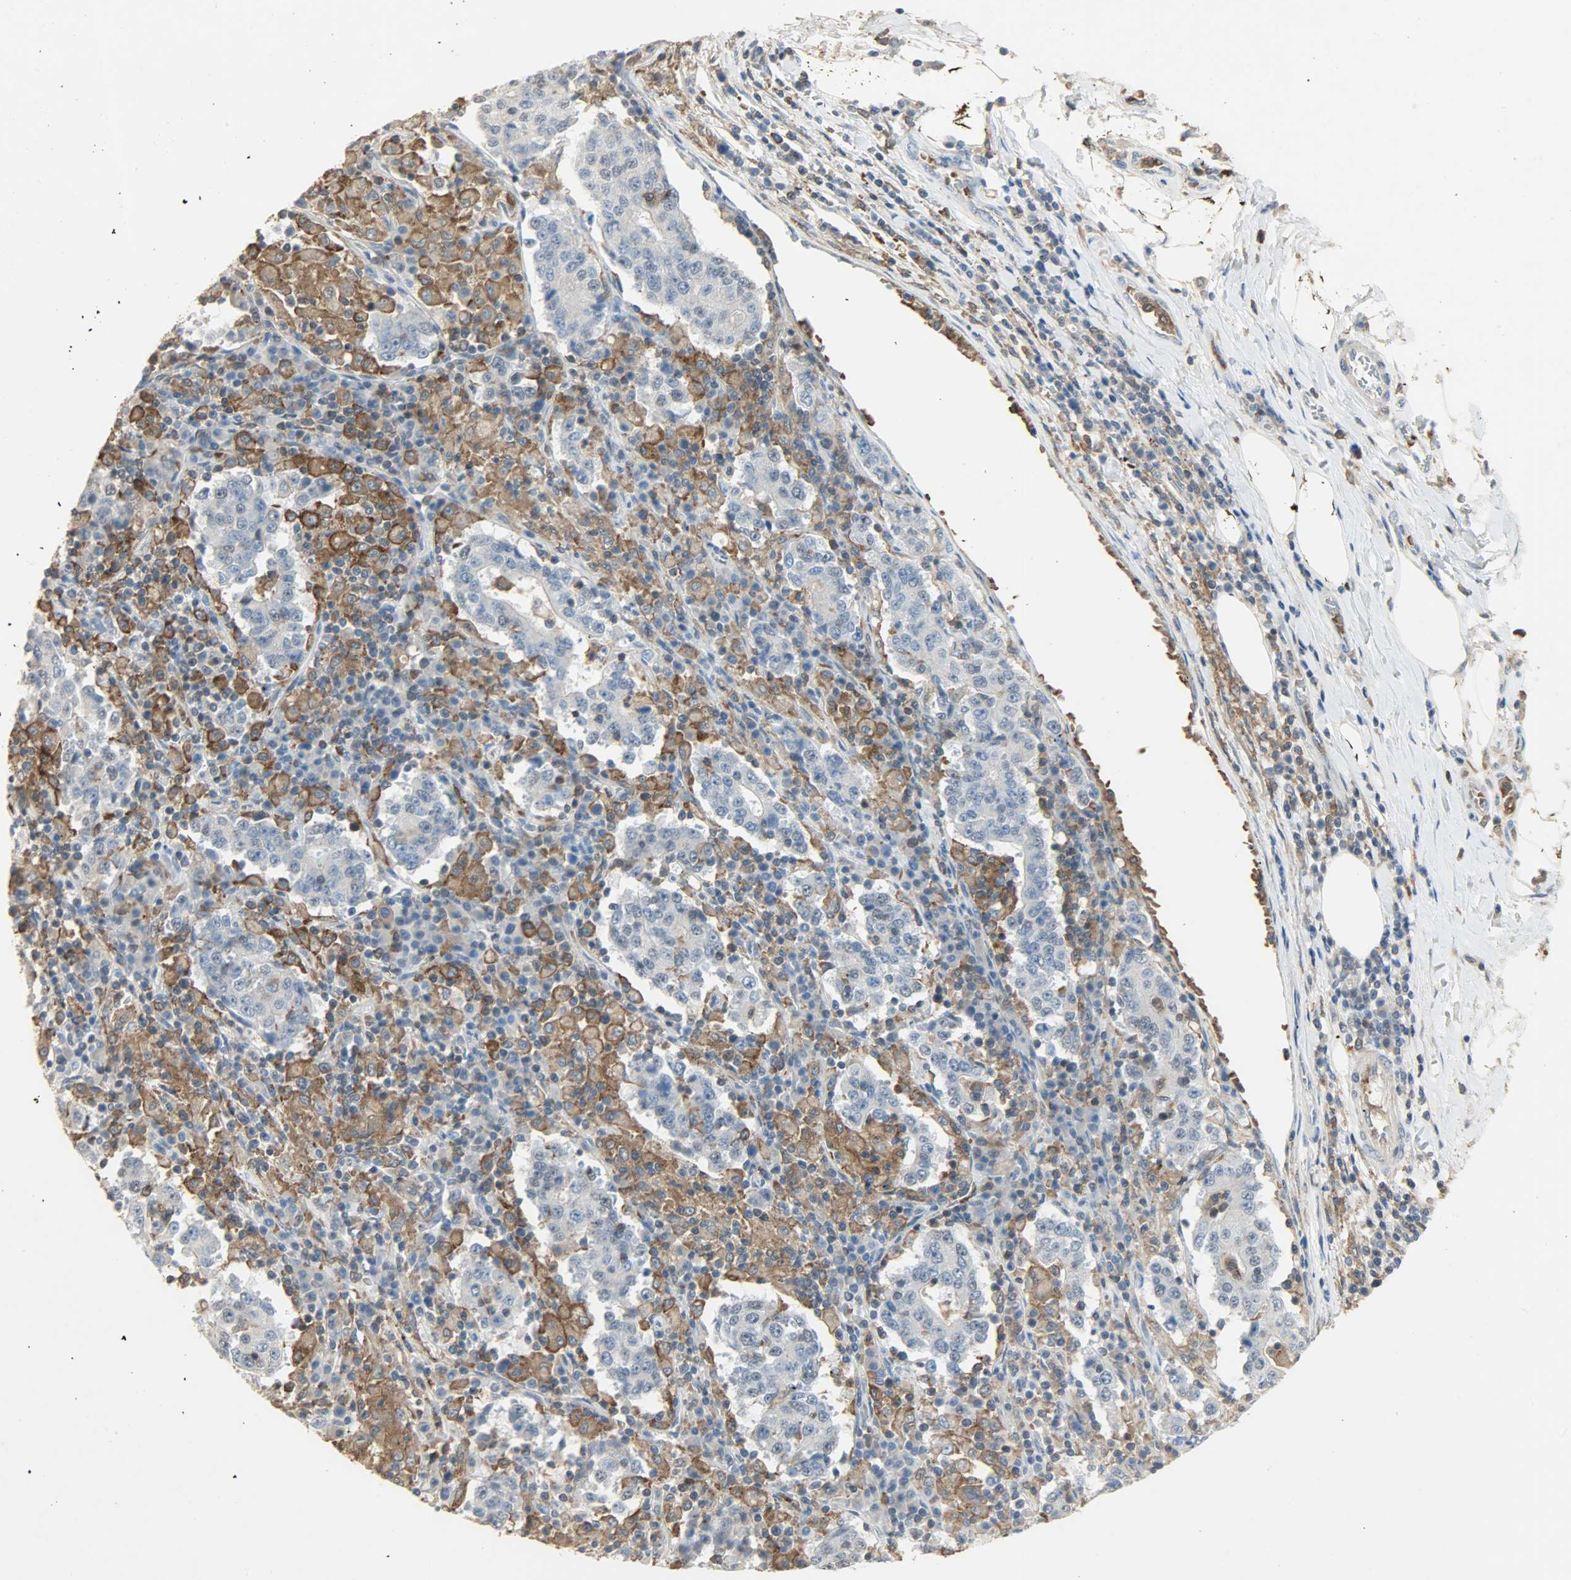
{"staining": {"intensity": "negative", "quantity": "none", "location": "none"}, "tissue": "stomach cancer", "cell_type": "Tumor cells", "image_type": "cancer", "snomed": [{"axis": "morphology", "description": "Normal tissue, NOS"}, {"axis": "morphology", "description": "Adenocarcinoma, NOS"}, {"axis": "topography", "description": "Stomach, upper"}, {"axis": "topography", "description": "Stomach"}], "caption": "This is an immunohistochemistry micrograph of human stomach adenocarcinoma. There is no expression in tumor cells.", "gene": "SKAP2", "patient": {"sex": "male", "age": 59}}